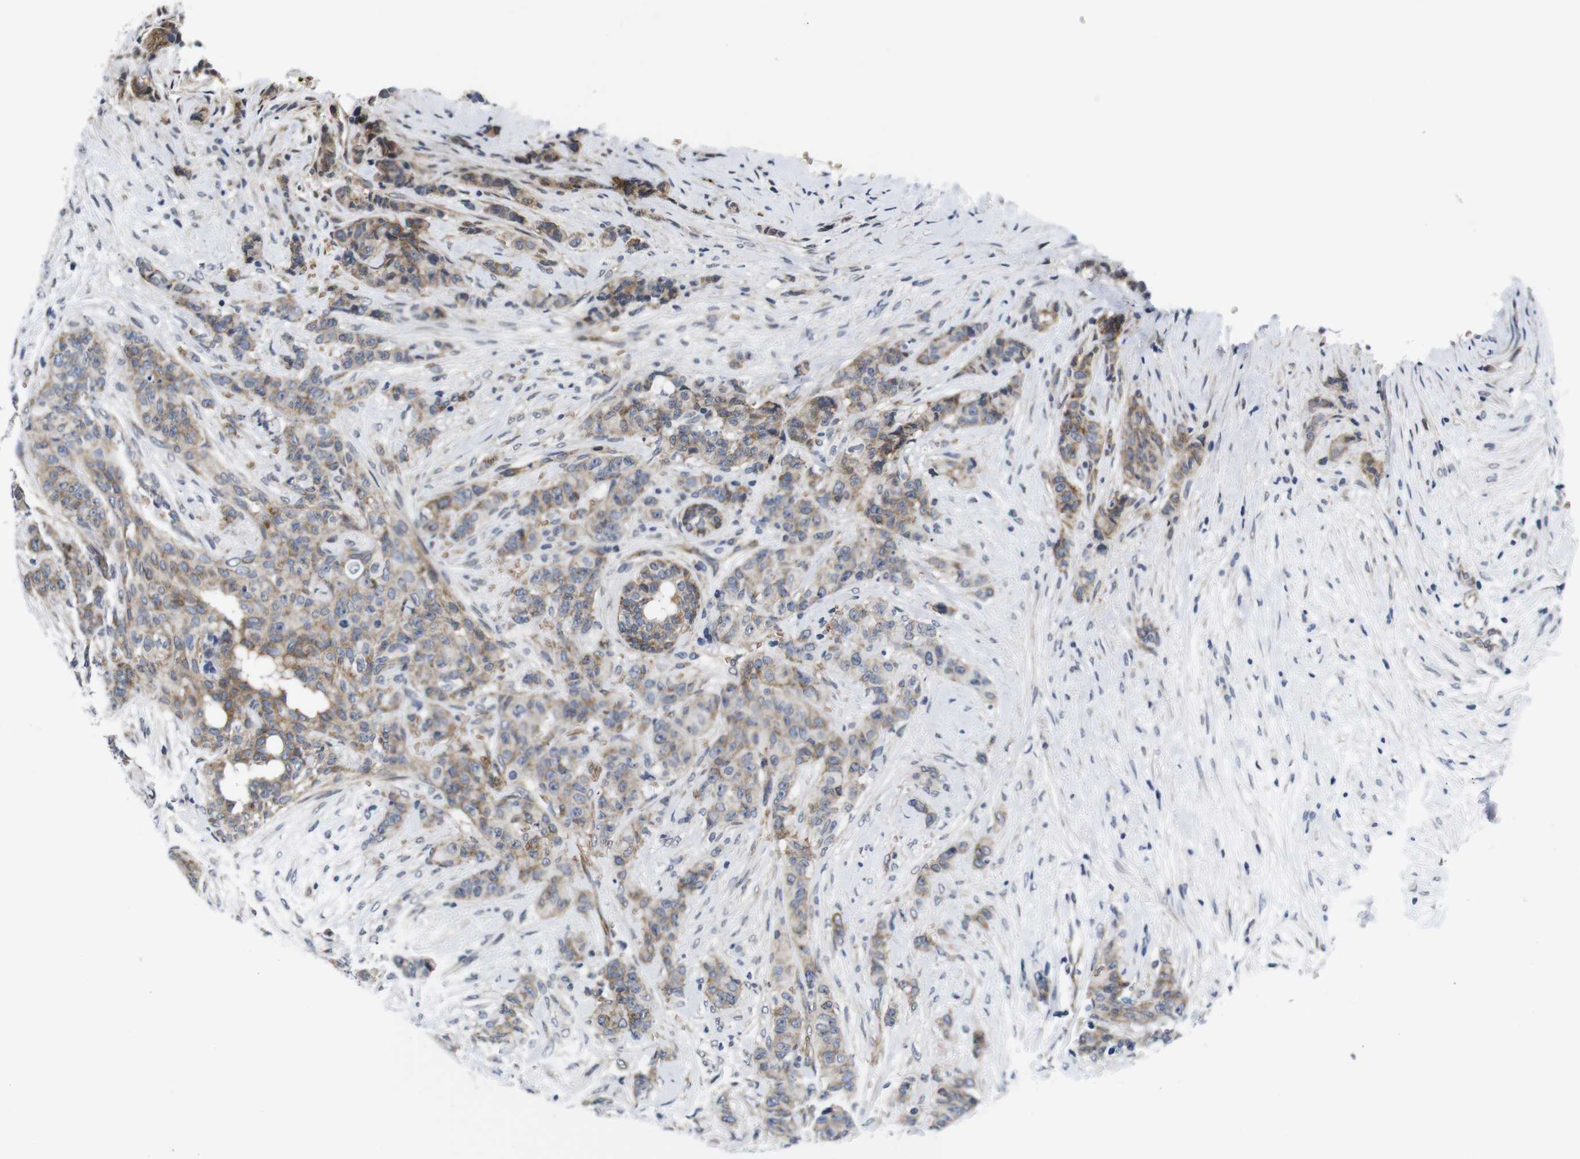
{"staining": {"intensity": "weak", "quantity": "25%-75%", "location": "cytoplasmic/membranous"}, "tissue": "breast cancer", "cell_type": "Tumor cells", "image_type": "cancer", "snomed": [{"axis": "morphology", "description": "Duct carcinoma"}, {"axis": "topography", "description": "Breast"}], "caption": "Protein expression analysis of human infiltrating ductal carcinoma (breast) reveals weak cytoplasmic/membranous staining in approximately 25%-75% of tumor cells. (brown staining indicates protein expression, while blue staining denotes nuclei).", "gene": "SOCS3", "patient": {"sex": "female", "age": 40}}